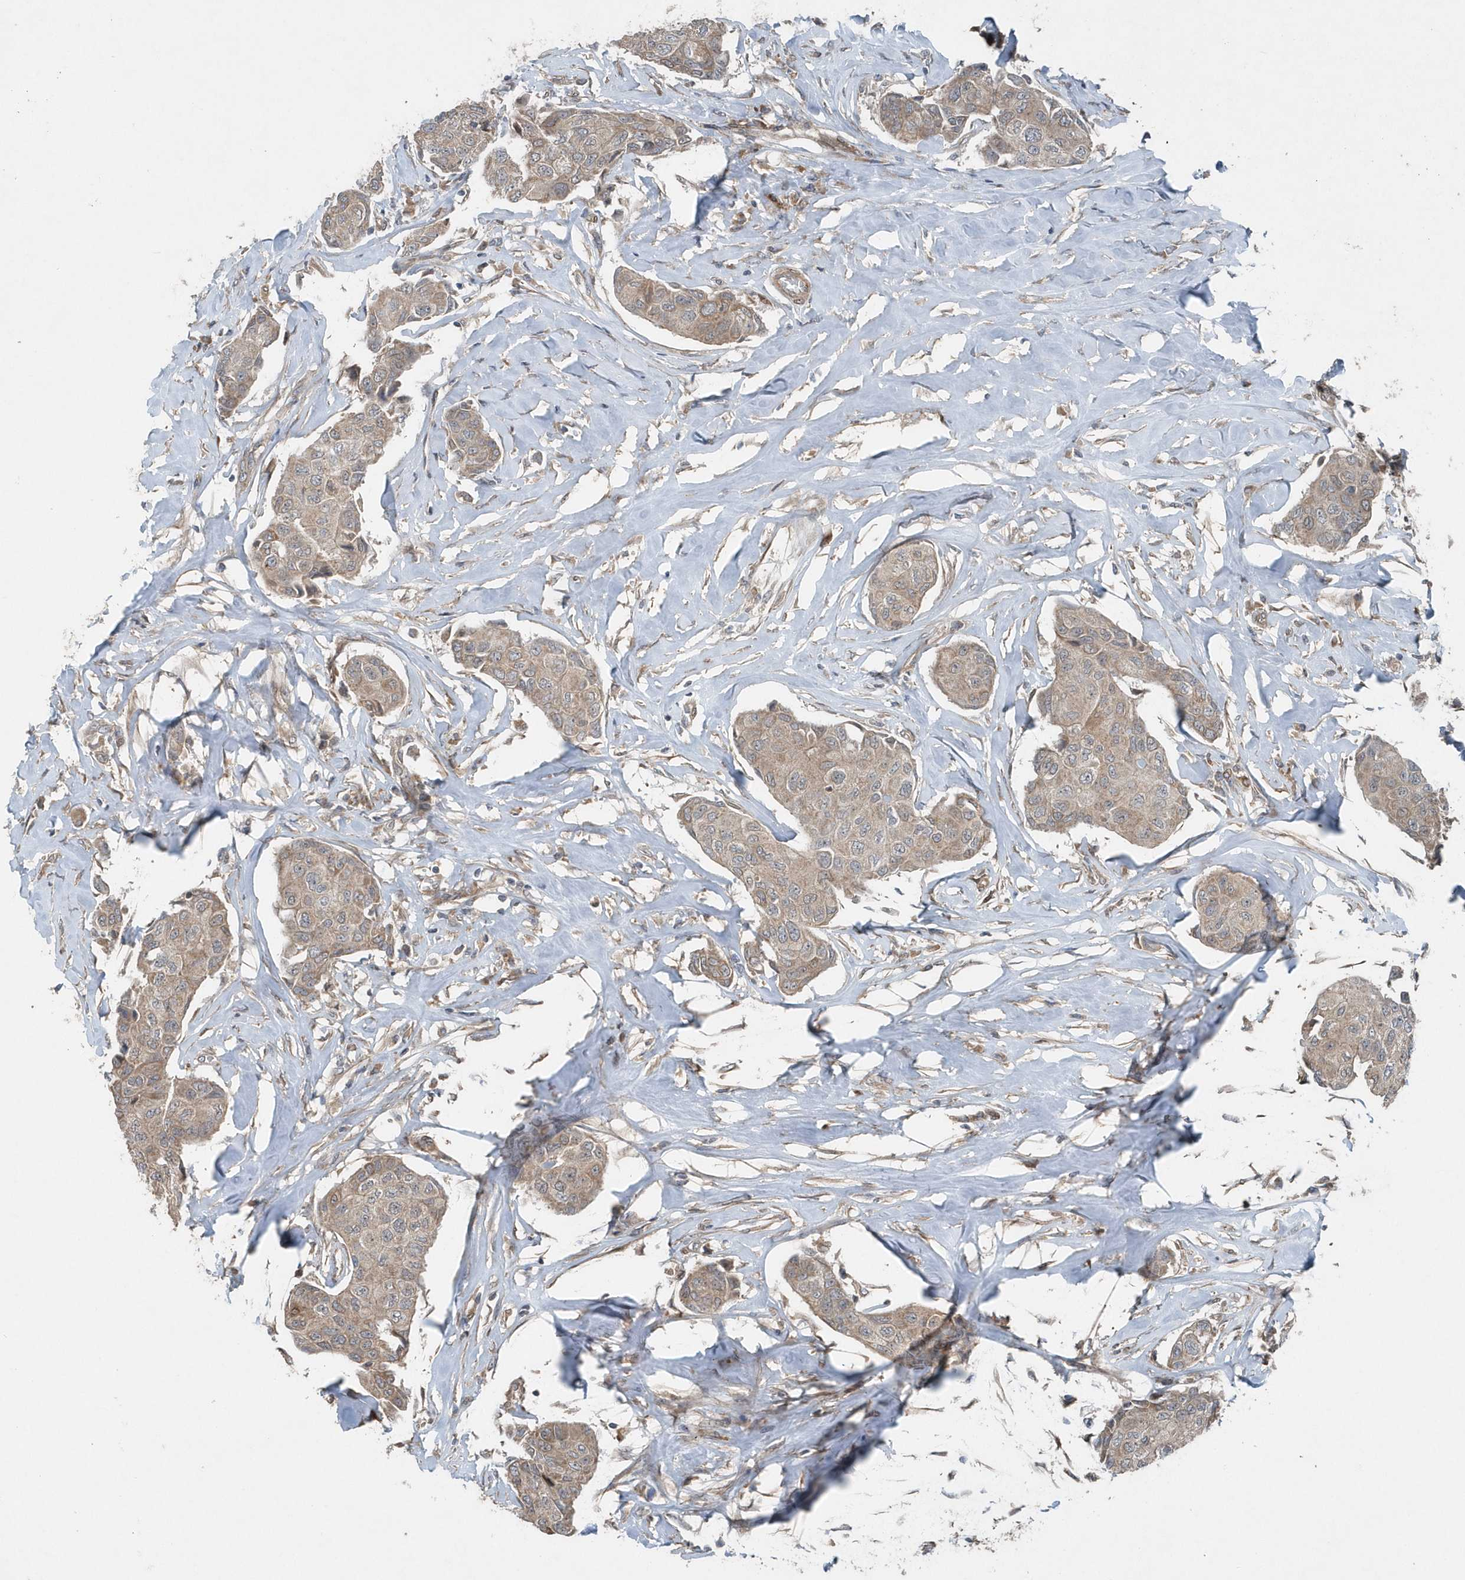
{"staining": {"intensity": "weak", "quantity": ">75%", "location": "cytoplasmic/membranous"}, "tissue": "breast cancer", "cell_type": "Tumor cells", "image_type": "cancer", "snomed": [{"axis": "morphology", "description": "Duct carcinoma"}, {"axis": "topography", "description": "Breast"}], "caption": "Human breast intraductal carcinoma stained for a protein (brown) displays weak cytoplasmic/membranous positive expression in about >75% of tumor cells.", "gene": "MCC", "patient": {"sex": "female", "age": 80}}